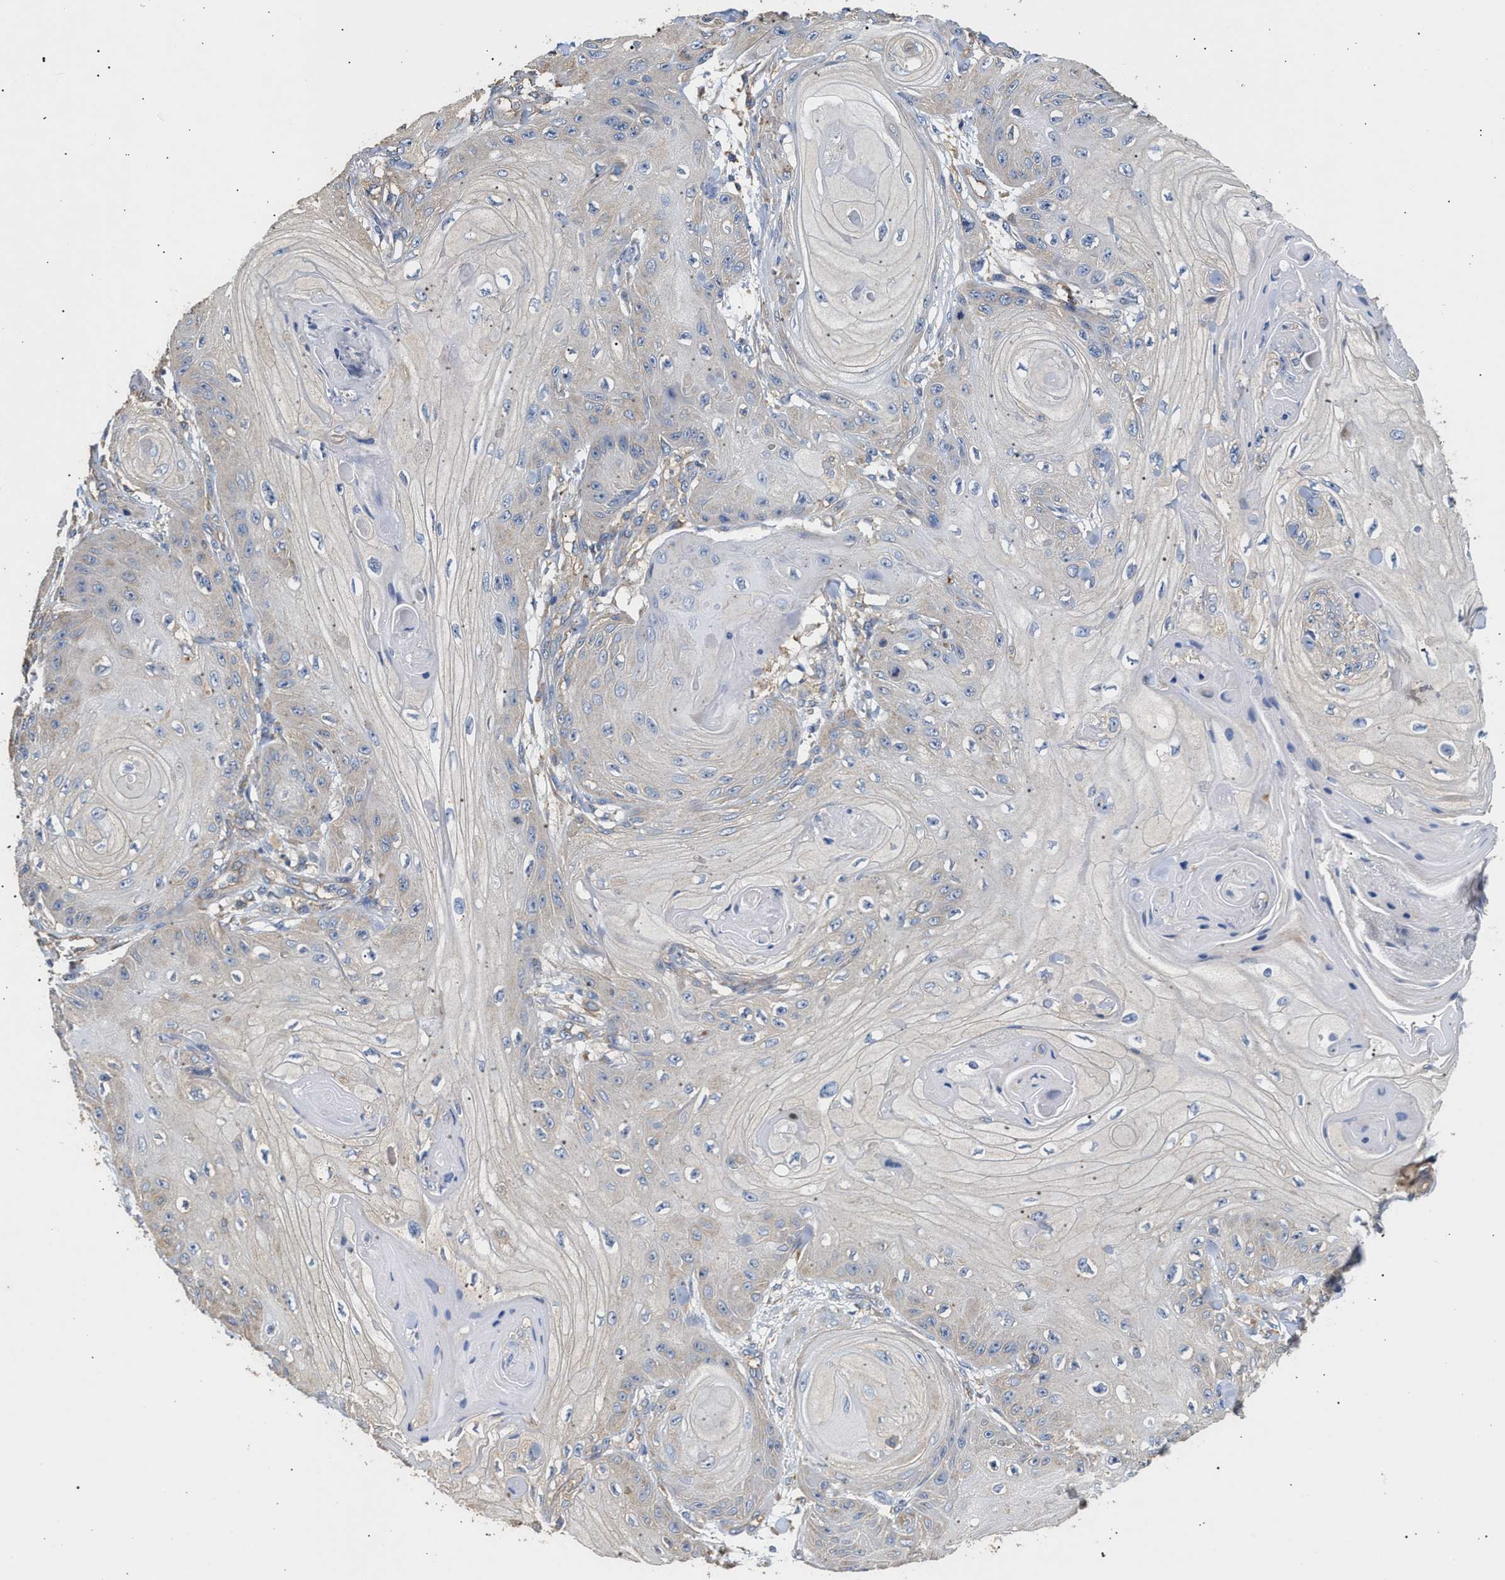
{"staining": {"intensity": "negative", "quantity": "none", "location": "none"}, "tissue": "skin cancer", "cell_type": "Tumor cells", "image_type": "cancer", "snomed": [{"axis": "morphology", "description": "Squamous cell carcinoma, NOS"}, {"axis": "topography", "description": "Skin"}], "caption": "This is an immunohistochemistry (IHC) photomicrograph of human squamous cell carcinoma (skin). There is no staining in tumor cells.", "gene": "KLB", "patient": {"sex": "male", "age": 74}}